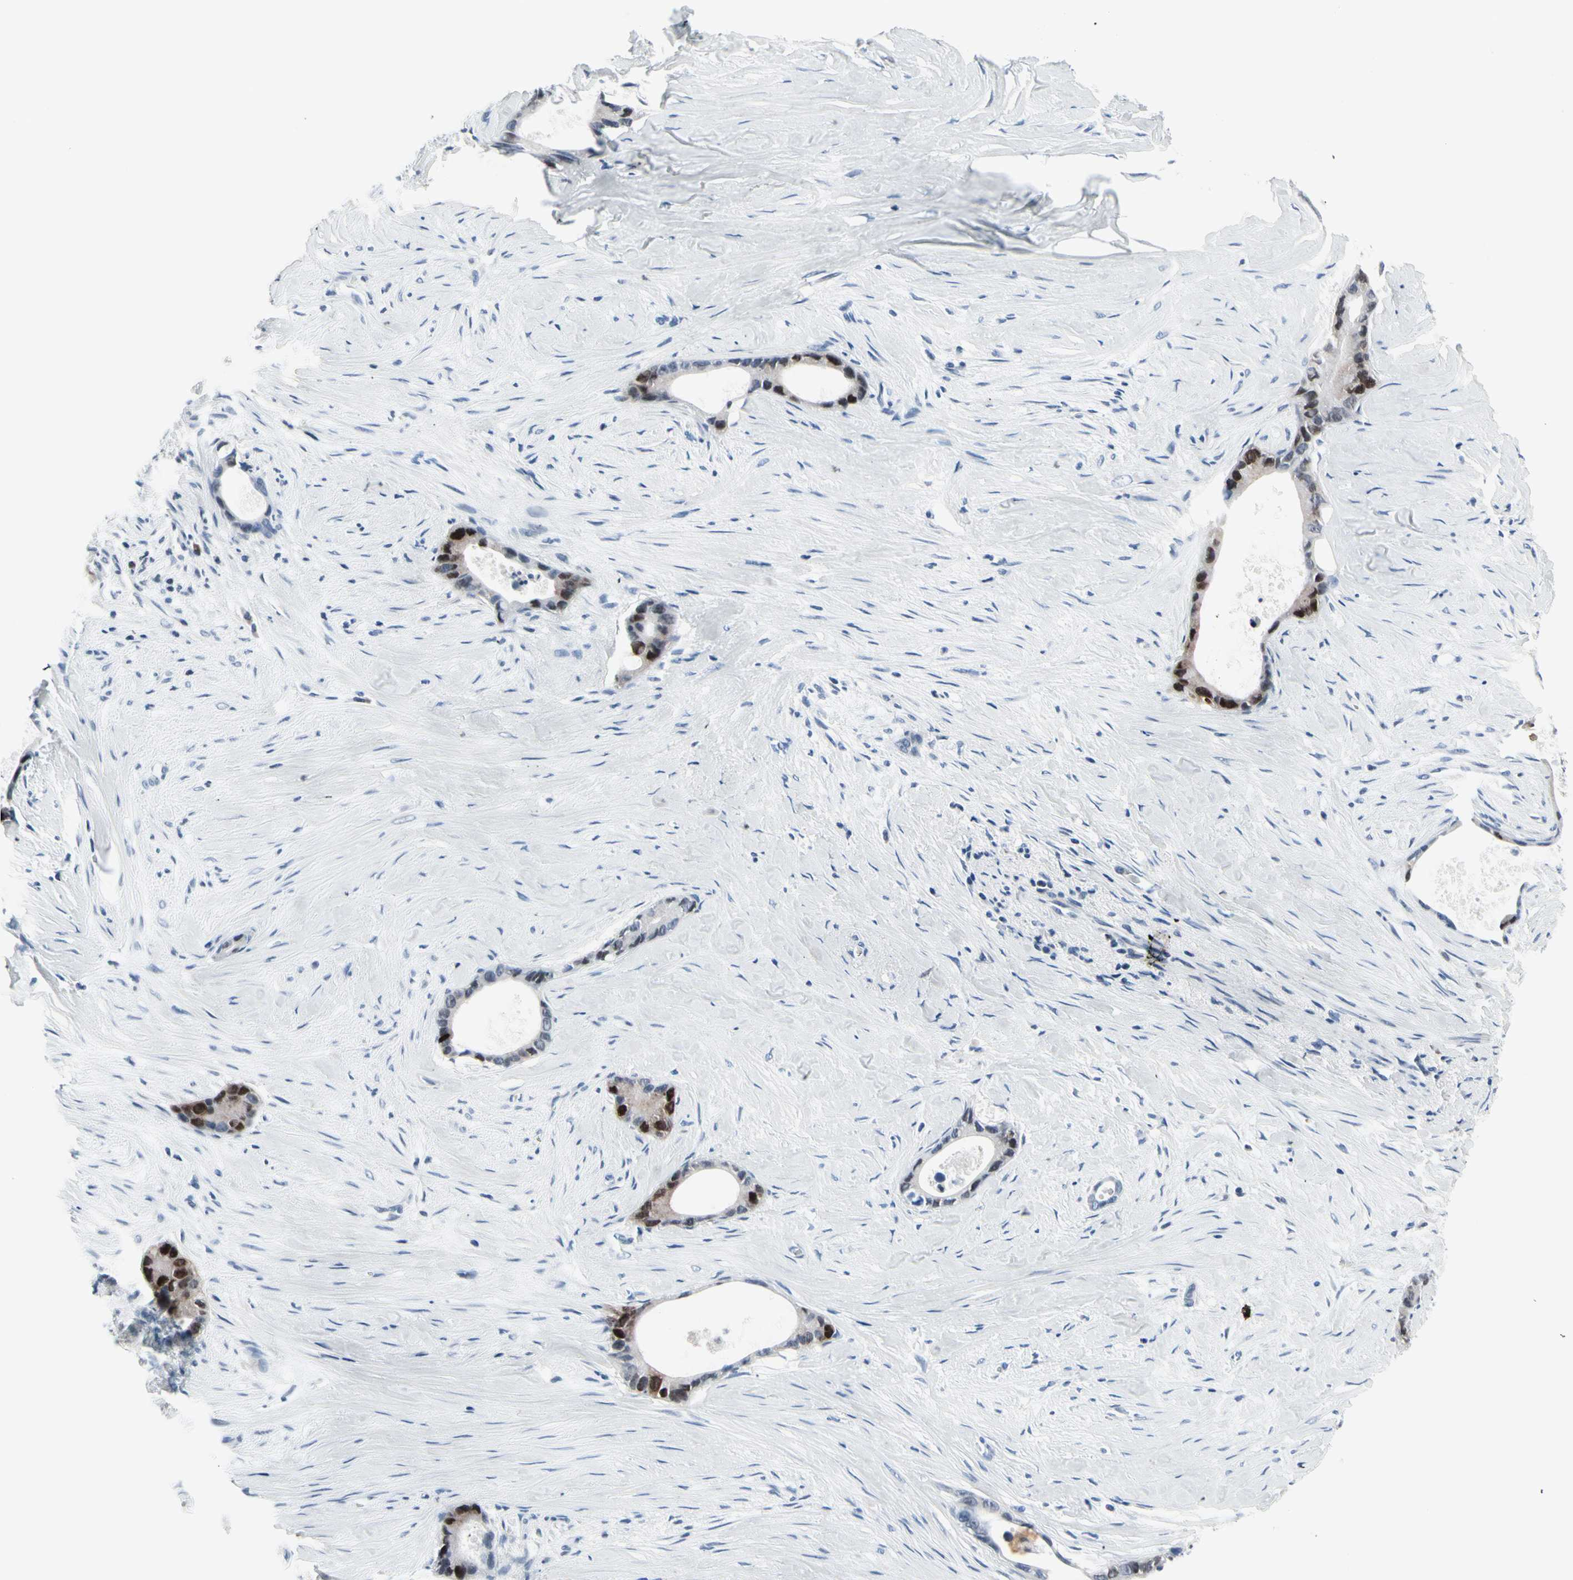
{"staining": {"intensity": "strong", "quantity": "25%-75%", "location": "cytoplasmic/membranous,nuclear"}, "tissue": "liver cancer", "cell_type": "Tumor cells", "image_type": "cancer", "snomed": [{"axis": "morphology", "description": "Cholangiocarcinoma"}, {"axis": "topography", "description": "Liver"}], "caption": "A histopathology image of human liver cholangiocarcinoma stained for a protein exhibits strong cytoplasmic/membranous and nuclear brown staining in tumor cells.", "gene": "TXN", "patient": {"sex": "female", "age": 55}}